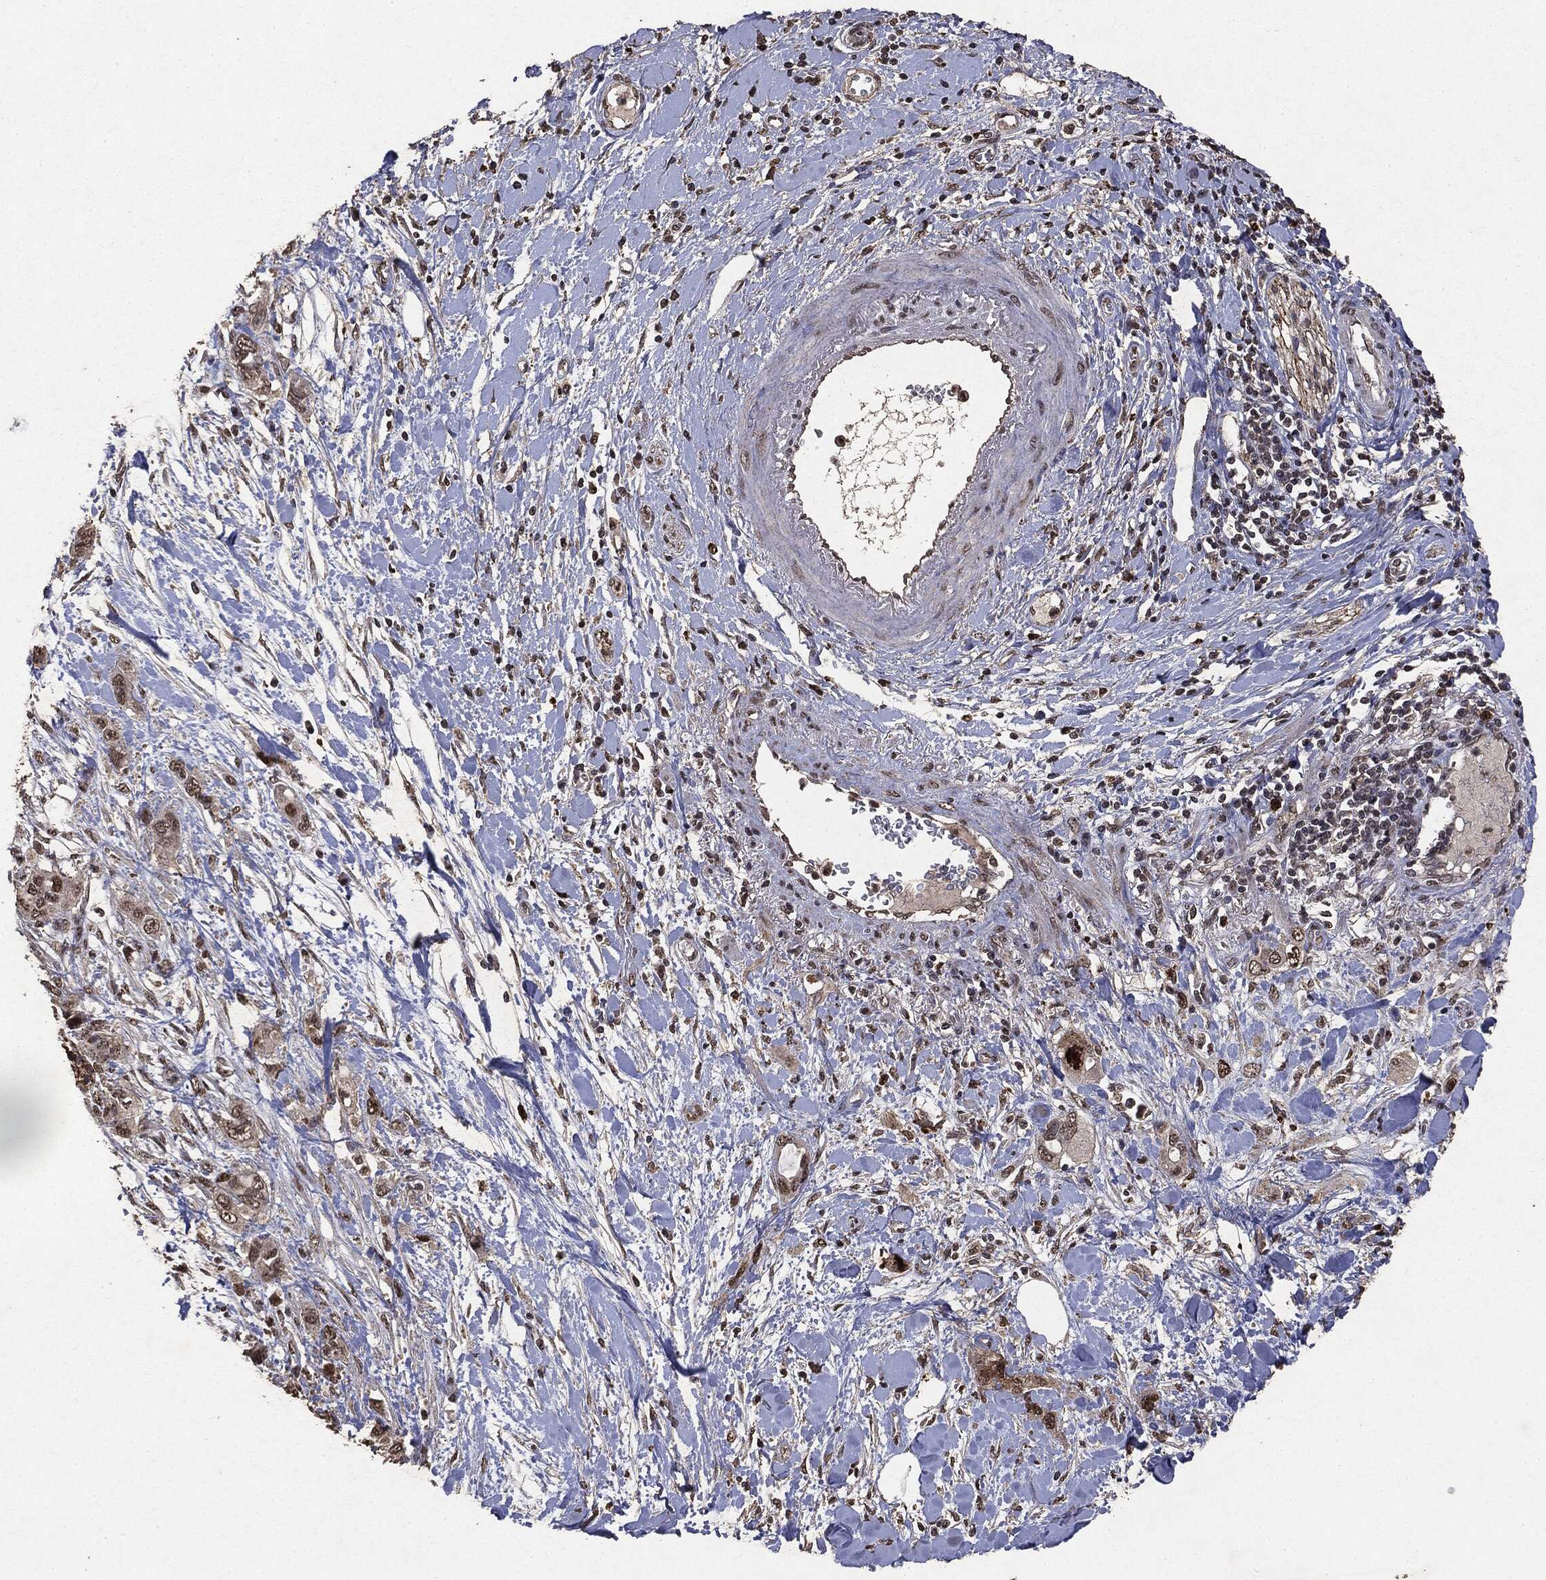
{"staining": {"intensity": "moderate", "quantity": "25%-75%", "location": "nuclear"}, "tissue": "pancreatic cancer", "cell_type": "Tumor cells", "image_type": "cancer", "snomed": [{"axis": "morphology", "description": "Adenocarcinoma, NOS"}, {"axis": "topography", "description": "Pancreas"}], "caption": "Protein expression analysis of human pancreatic cancer (adenocarcinoma) reveals moderate nuclear expression in about 25%-75% of tumor cells.", "gene": "RAD18", "patient": {"sex": "female", "age": 56}}